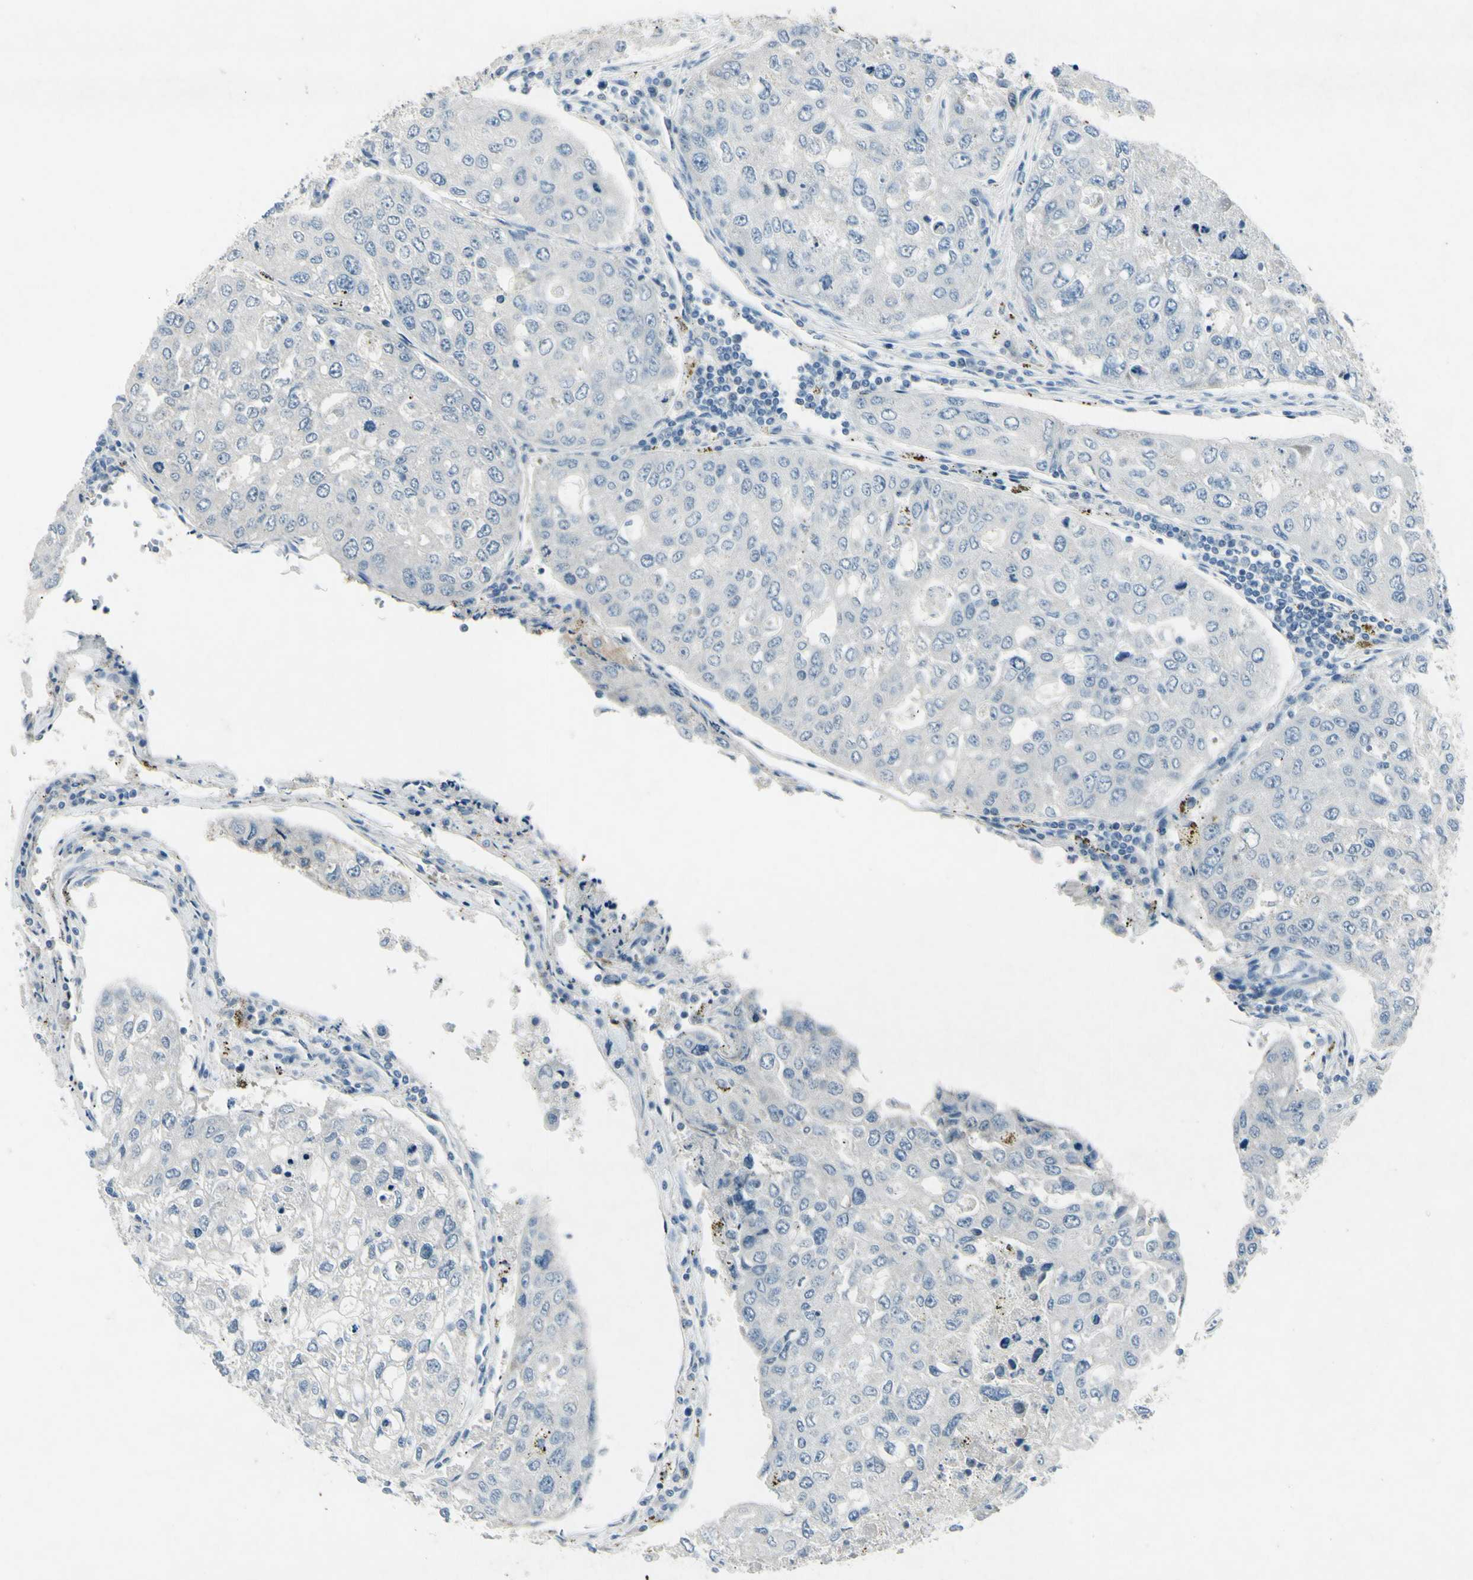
{"staining": {"intensity": "negative", "quantity": "none", "location": "none"}, "tissue": "urothelial cancer", "cell_type": "Tumor cells", "image_type": "cancer", "snomed": [{"axis": "morphology", "description": "Urothelial carcinoma, High grade"}, {"axis": "topography", "description": "Lymph node"}, {"axis": "topography", "description": "Urinary bladder"}], "caption": "This is an immunohistochemistry (IHC) histopathology image of human urothelial cancer. There is no expression in tumor cells.", "gene": "SNAP91", "patient": {"sex": "male", "age": 51}}